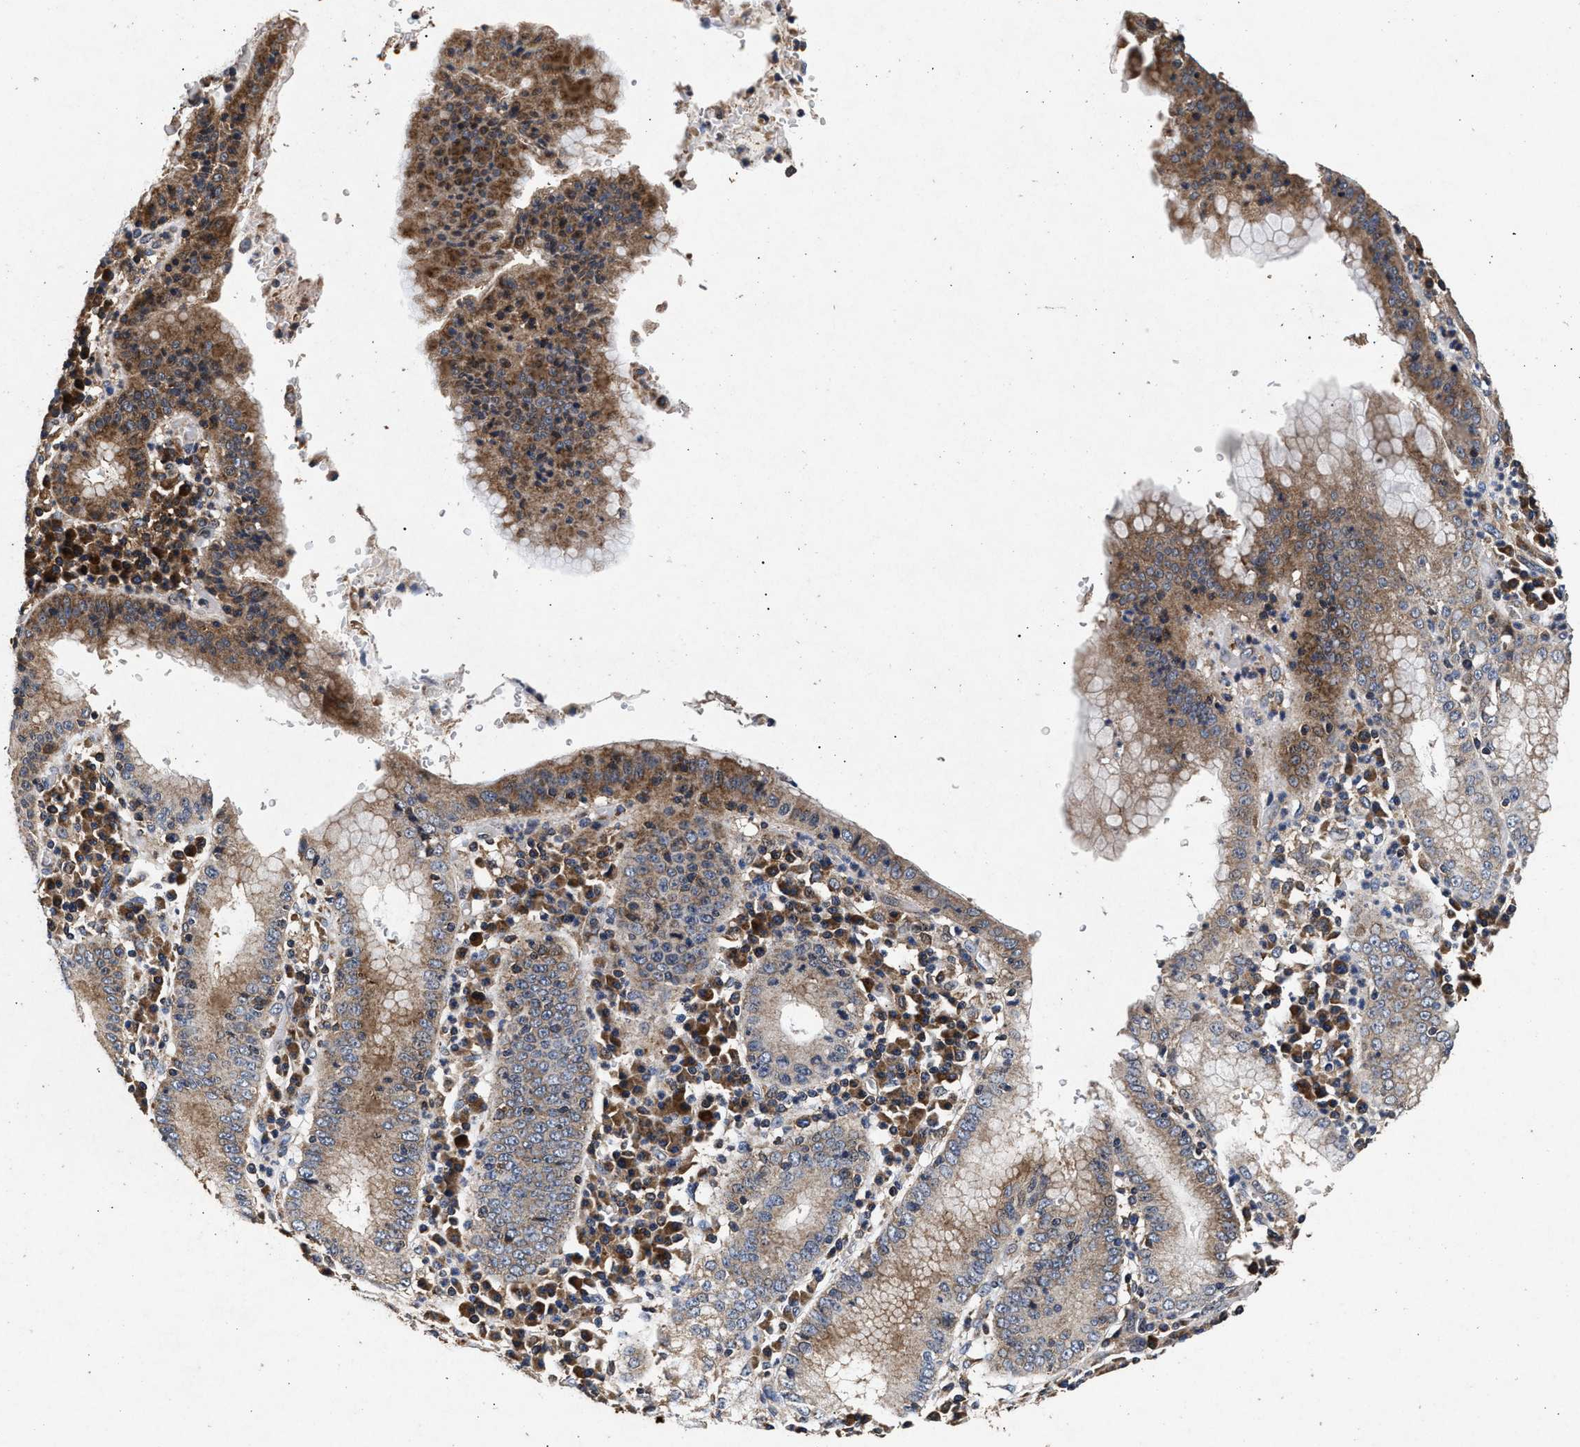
{"staining": {"intensity": "moderate", "quantity": "25%-75%", "location": "cytoplasmic/membranous"}, "tissue": "stomach cancer", "cell_type": "Tumor cells", "image_type": "cancer", "snomed": [{"axis": "morphology", "description": "Adenocarcinoma, NOS"}, {"axis": "topography", "description": "Stomach"}], "caption": "Immunohistochemical staining of human stomach cancer exhibits medium levels of moderate cytoplasmic/membranous protein positivity in approximately 25%-75% of tumor cells.", "gene": "NFKB2", "patient": {"sex": "male", "age": 82}}